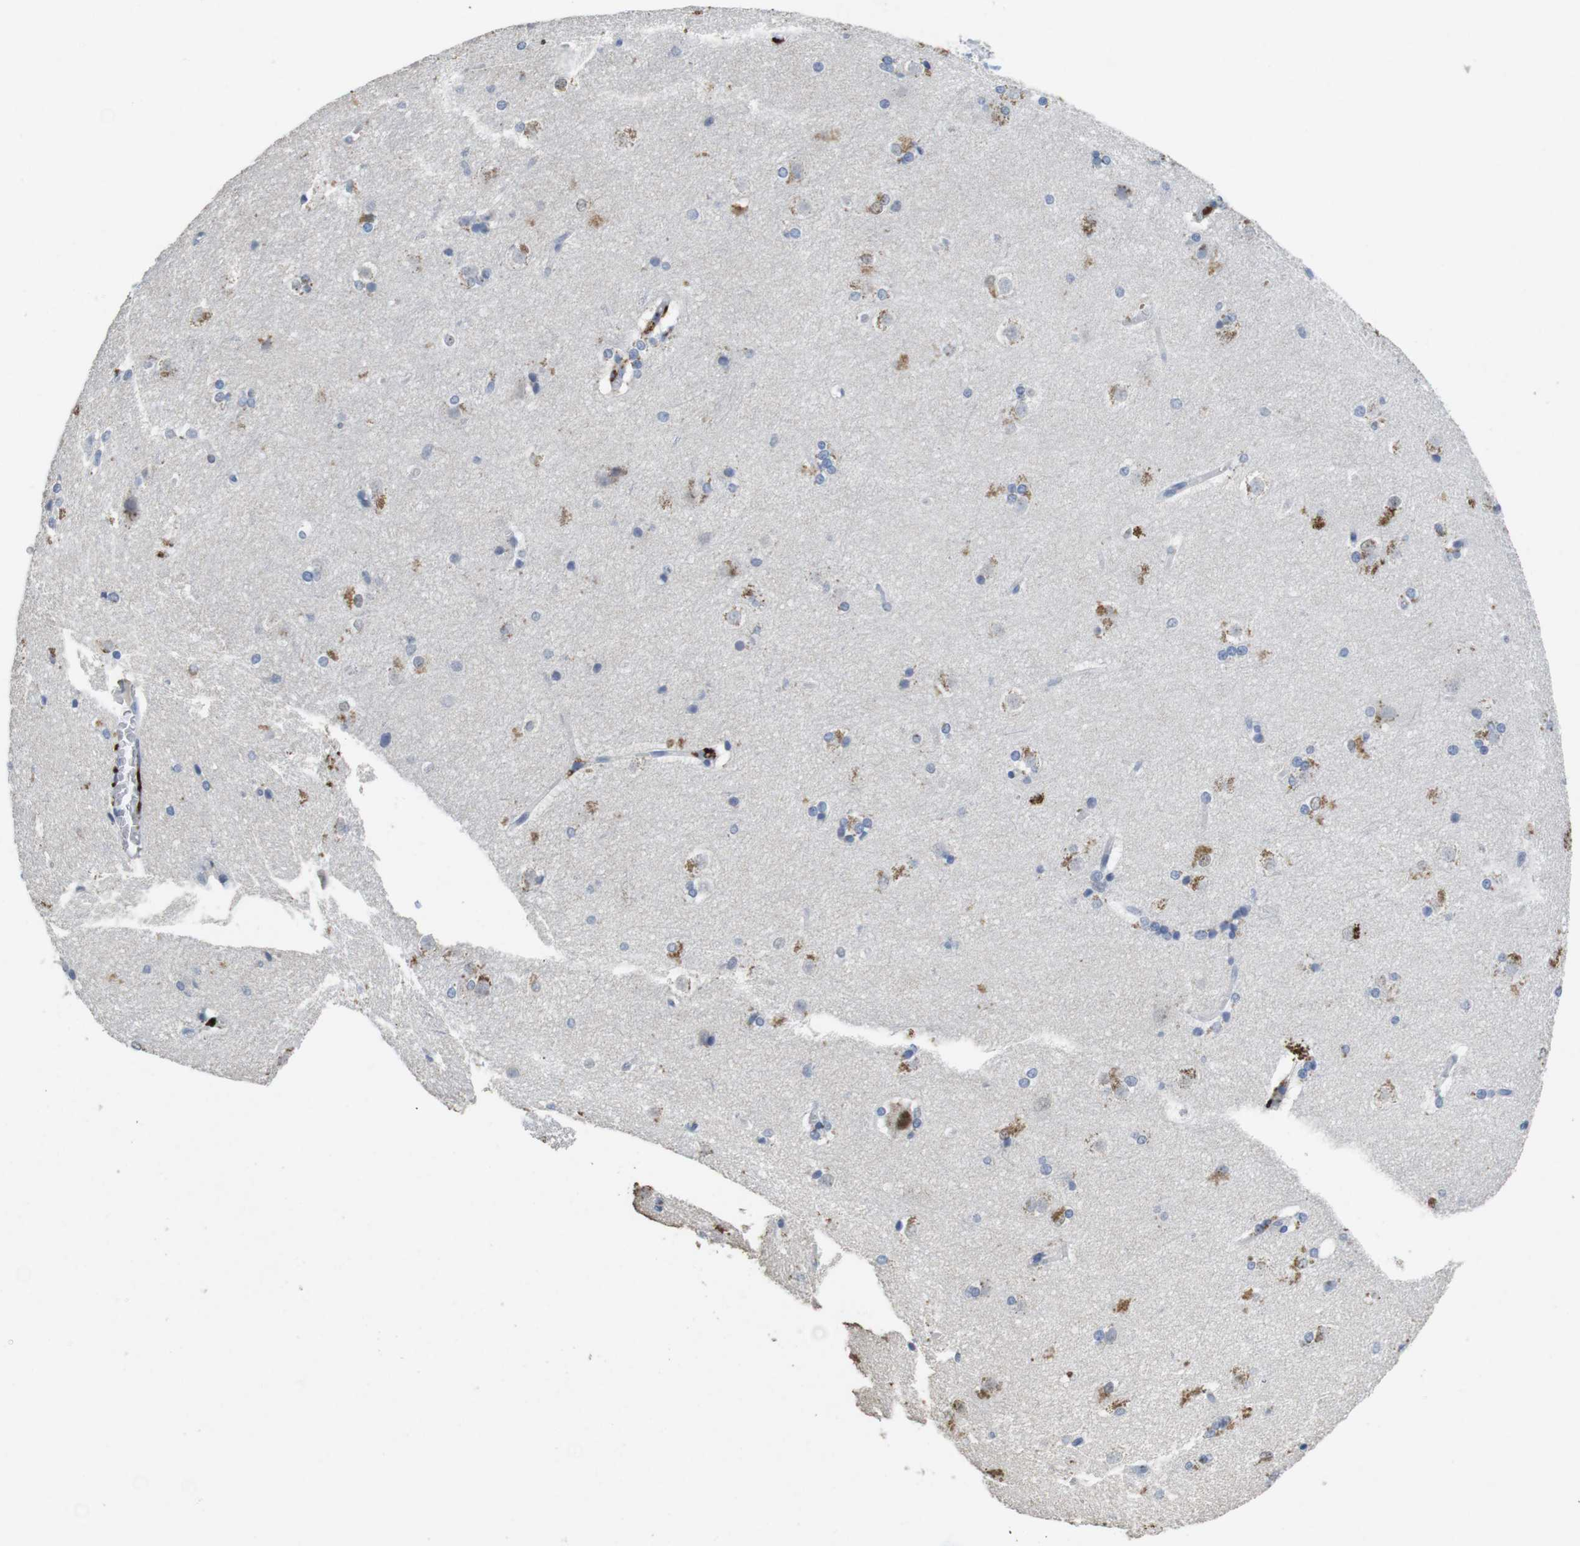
{"staining": {"intensity": "negative", "quantity": "none", "location": "none"}, "tissue": "caudate", "cell_type": "Glial cells", "image_type": "normal", "snomed": [{"axis": "morphology", "description": "Normal tissue, NOS"}, {"axis": "topography", "description": "Lateral ventricle wall"}], "caption": "Immunohistochemistry (IHC) image of benign caudate stained for a protein (brown), which exhibits no expression in glial cells. (DAB (3,3'-diaminobenzidine) immunohistochemistry visualized using brightfield microscopy, high magnification).", "gene": "KPNA2", "patient": {"sex": "female", "age": 19}}